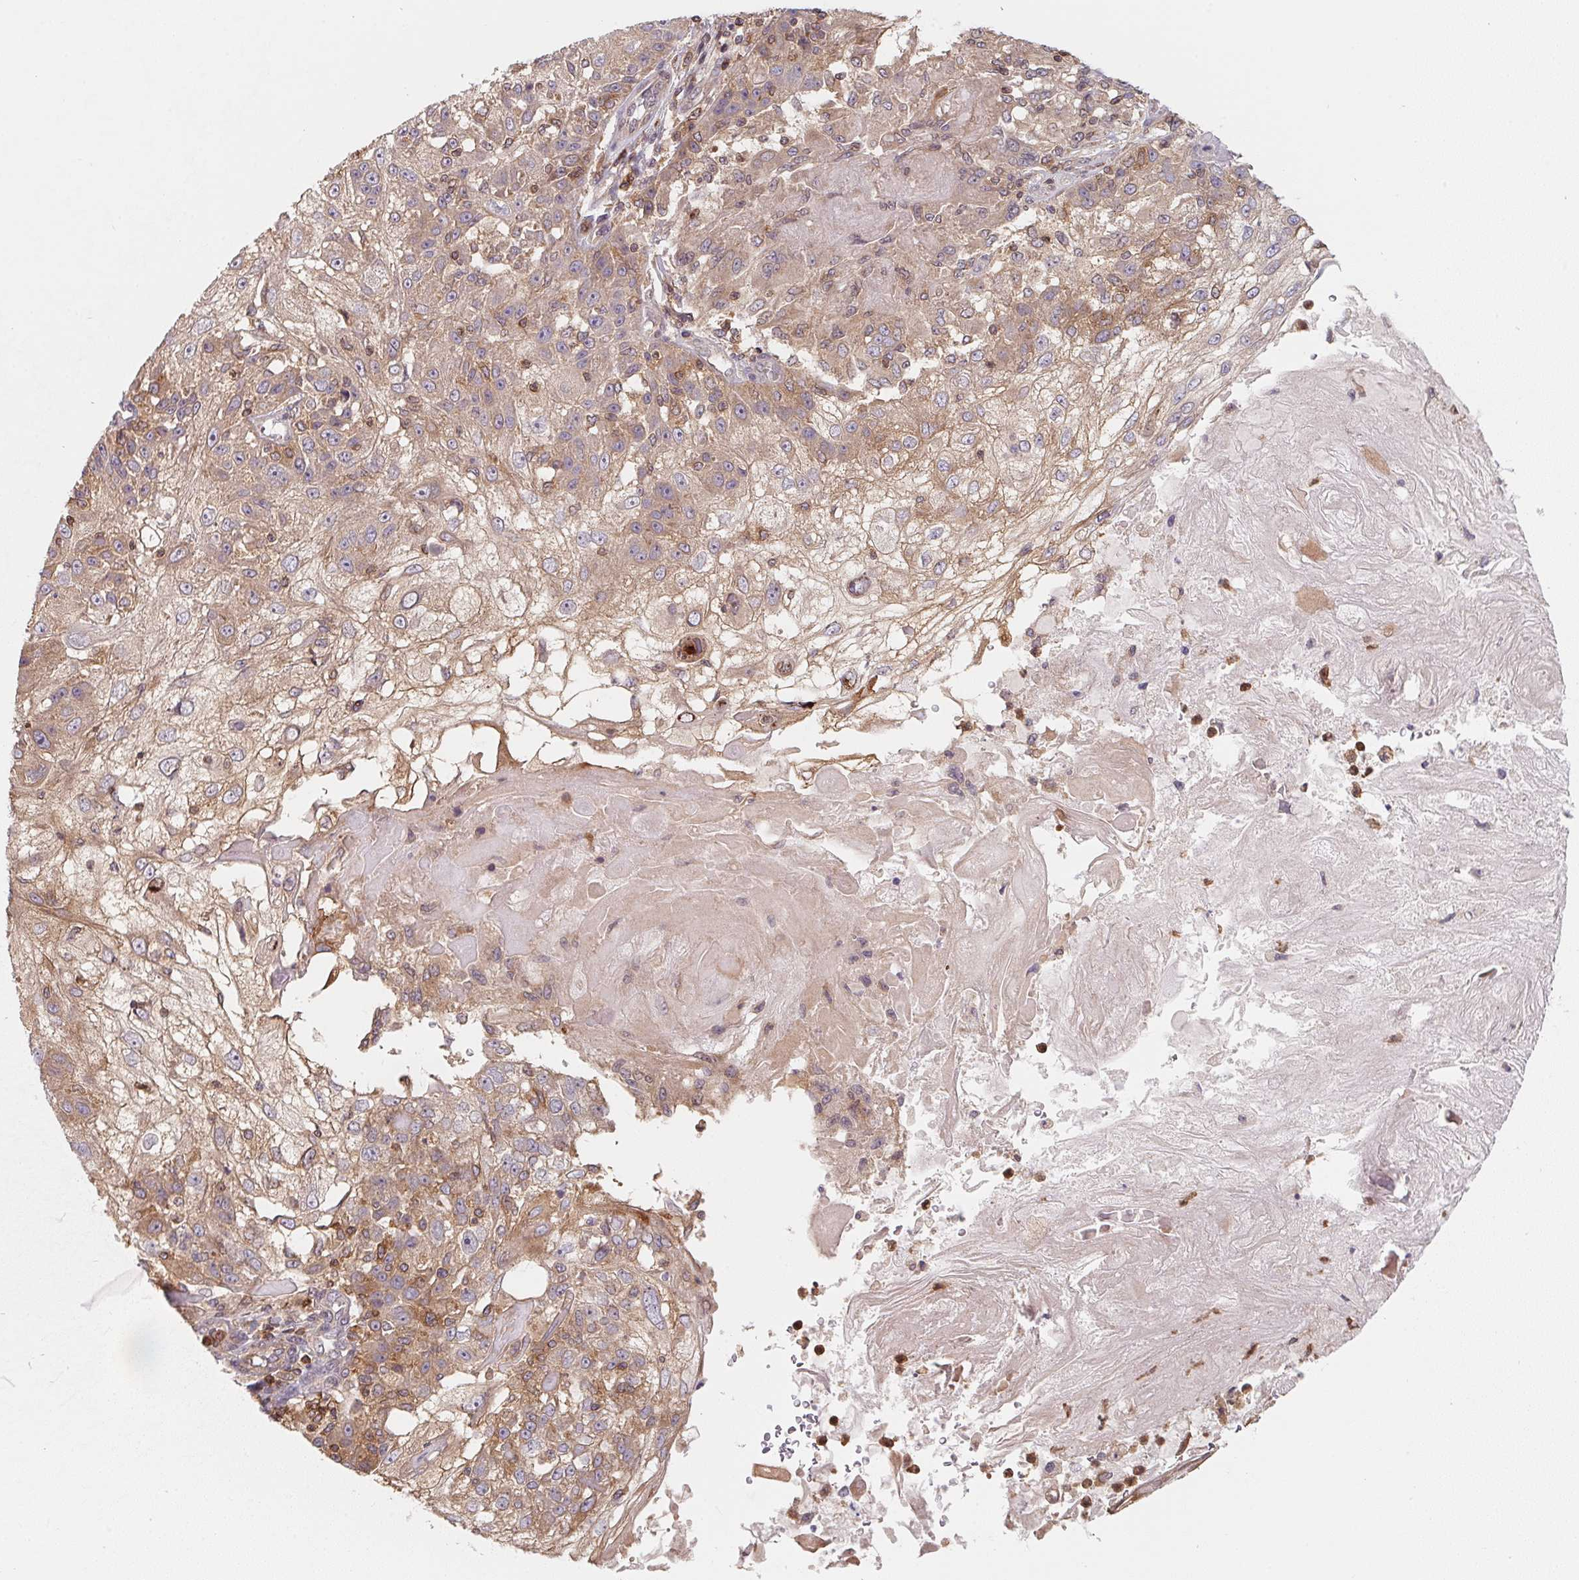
{"staining": {"intensity": "weak", "quantity": "<25%", "location": "cytoplasmic/membranous"}, "tissue": "skin cancer", "cell_type": "Tumor cells", "image_type": "cancer", "snomed": [{"axis": "morphology", "description": "Normal tissue, NOS"}, {"axis": "morphology", "description": "Squamous cell carcinoma, NOS"}, {"axis": "topography", "description": "Skin"}], "caption": "There is no significant positivity in tumor cells of skin cancer (squamous cell carcinoma). (DAB immunohistochemistry (IHC) visualized using brightfield microscopy, high magnification).", "gene": "ANKRD13A", "patient": {"sex": "female", "age": 83}}